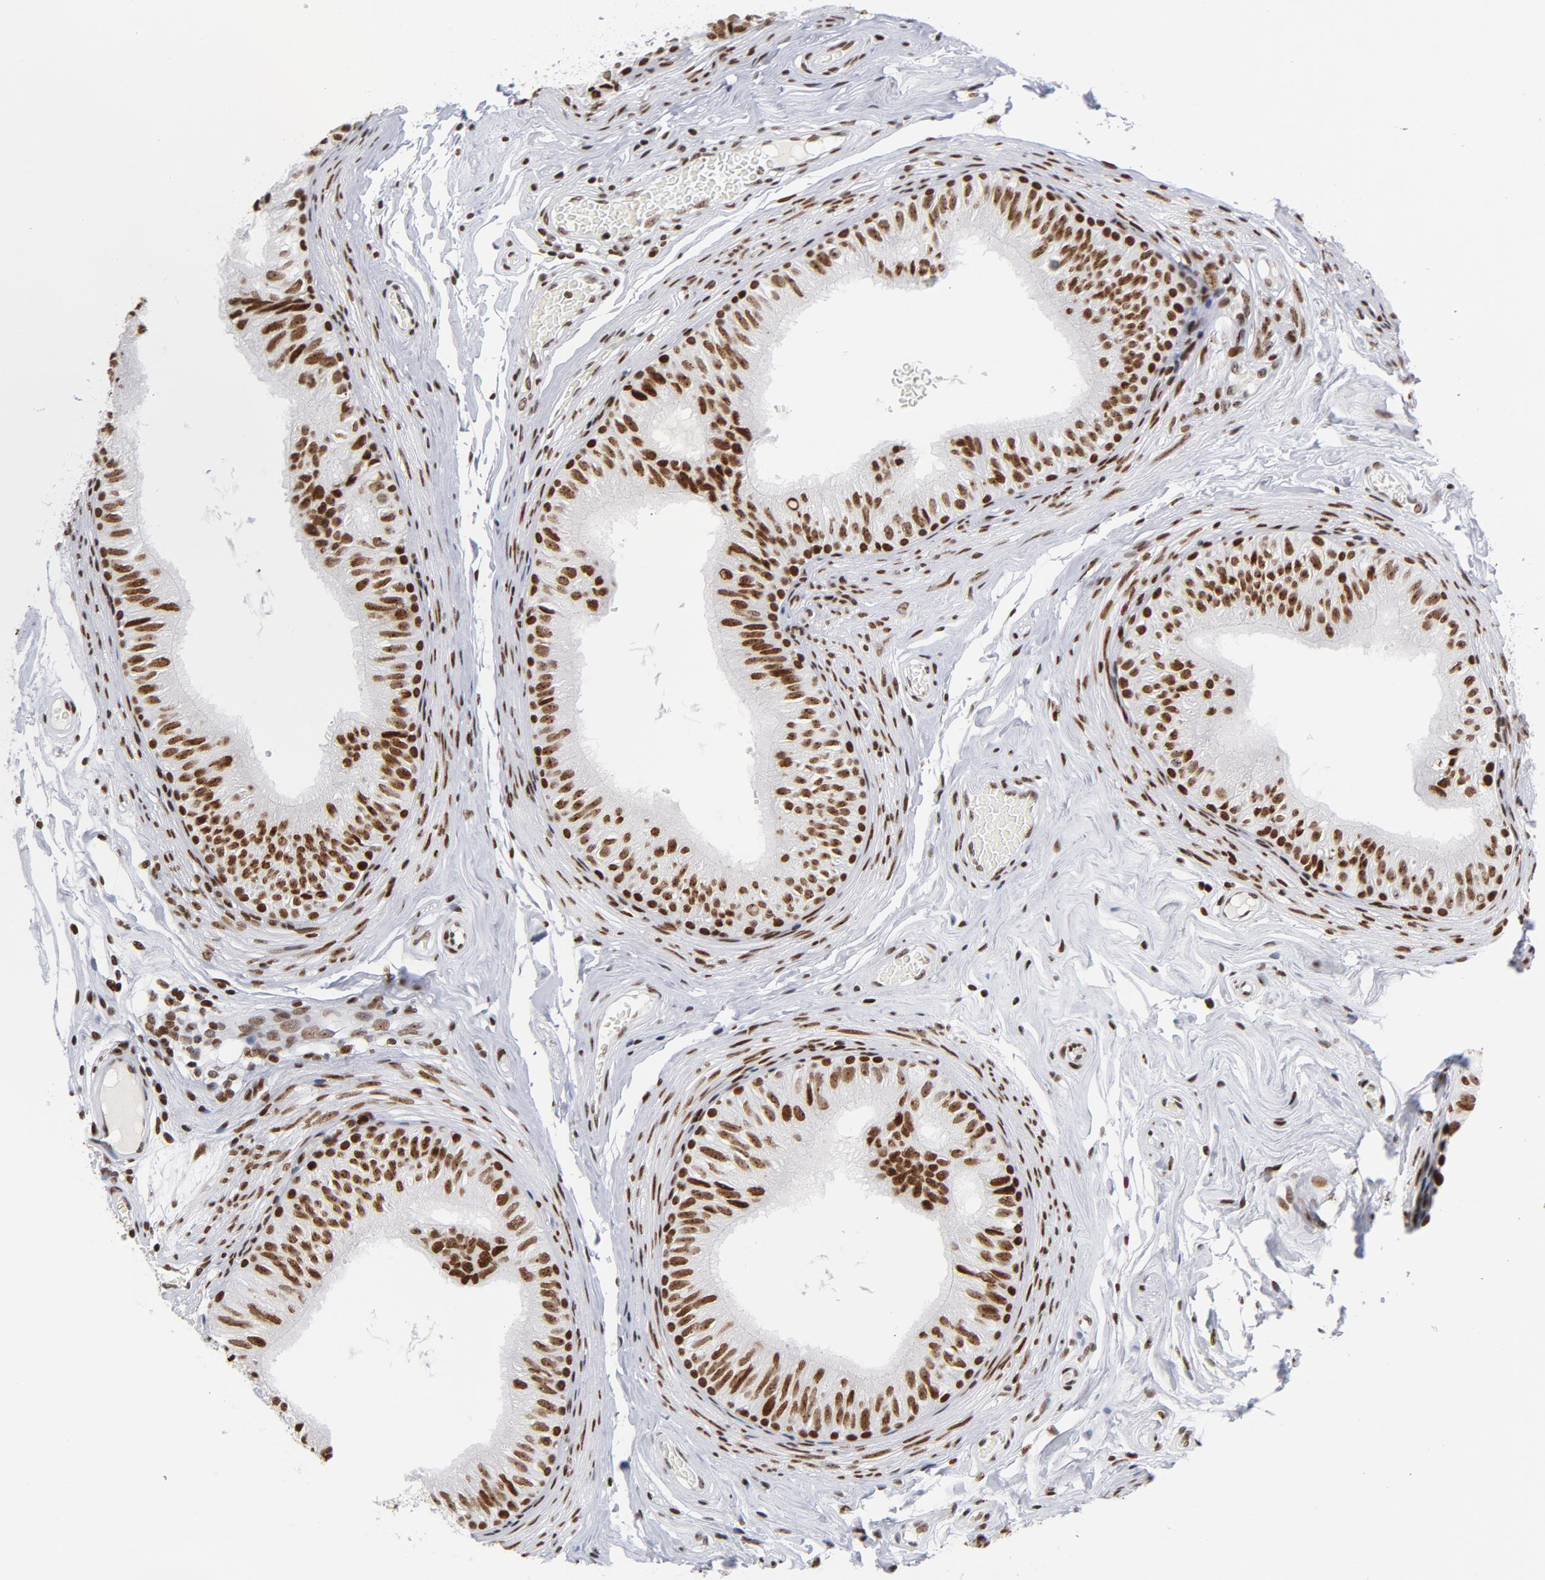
{"staining": {"intensity": "strong", "quantity": ">75%", "location": "nuclear"}, "tissue": "epididymis", "cell_type": "Glandular cells", "image_type": "normal", "snomed": [{"axis": "morphology", "description": "Normal tissue, NOS"}, {"axis": "topography", "description": "Testis"}, {"axis": "topography", "description": "Epididymis"}], "caption": "Strong nuclear protein staining is seen in about >75% of glandular cells in epididymis. The protein of interest is stained brown, and the nuclei are stained in blue (DAB IHC with brightfield microscopy, high magnification).", "gene": "TOP2B", "patient": {"sex": "male", "age": 36}}